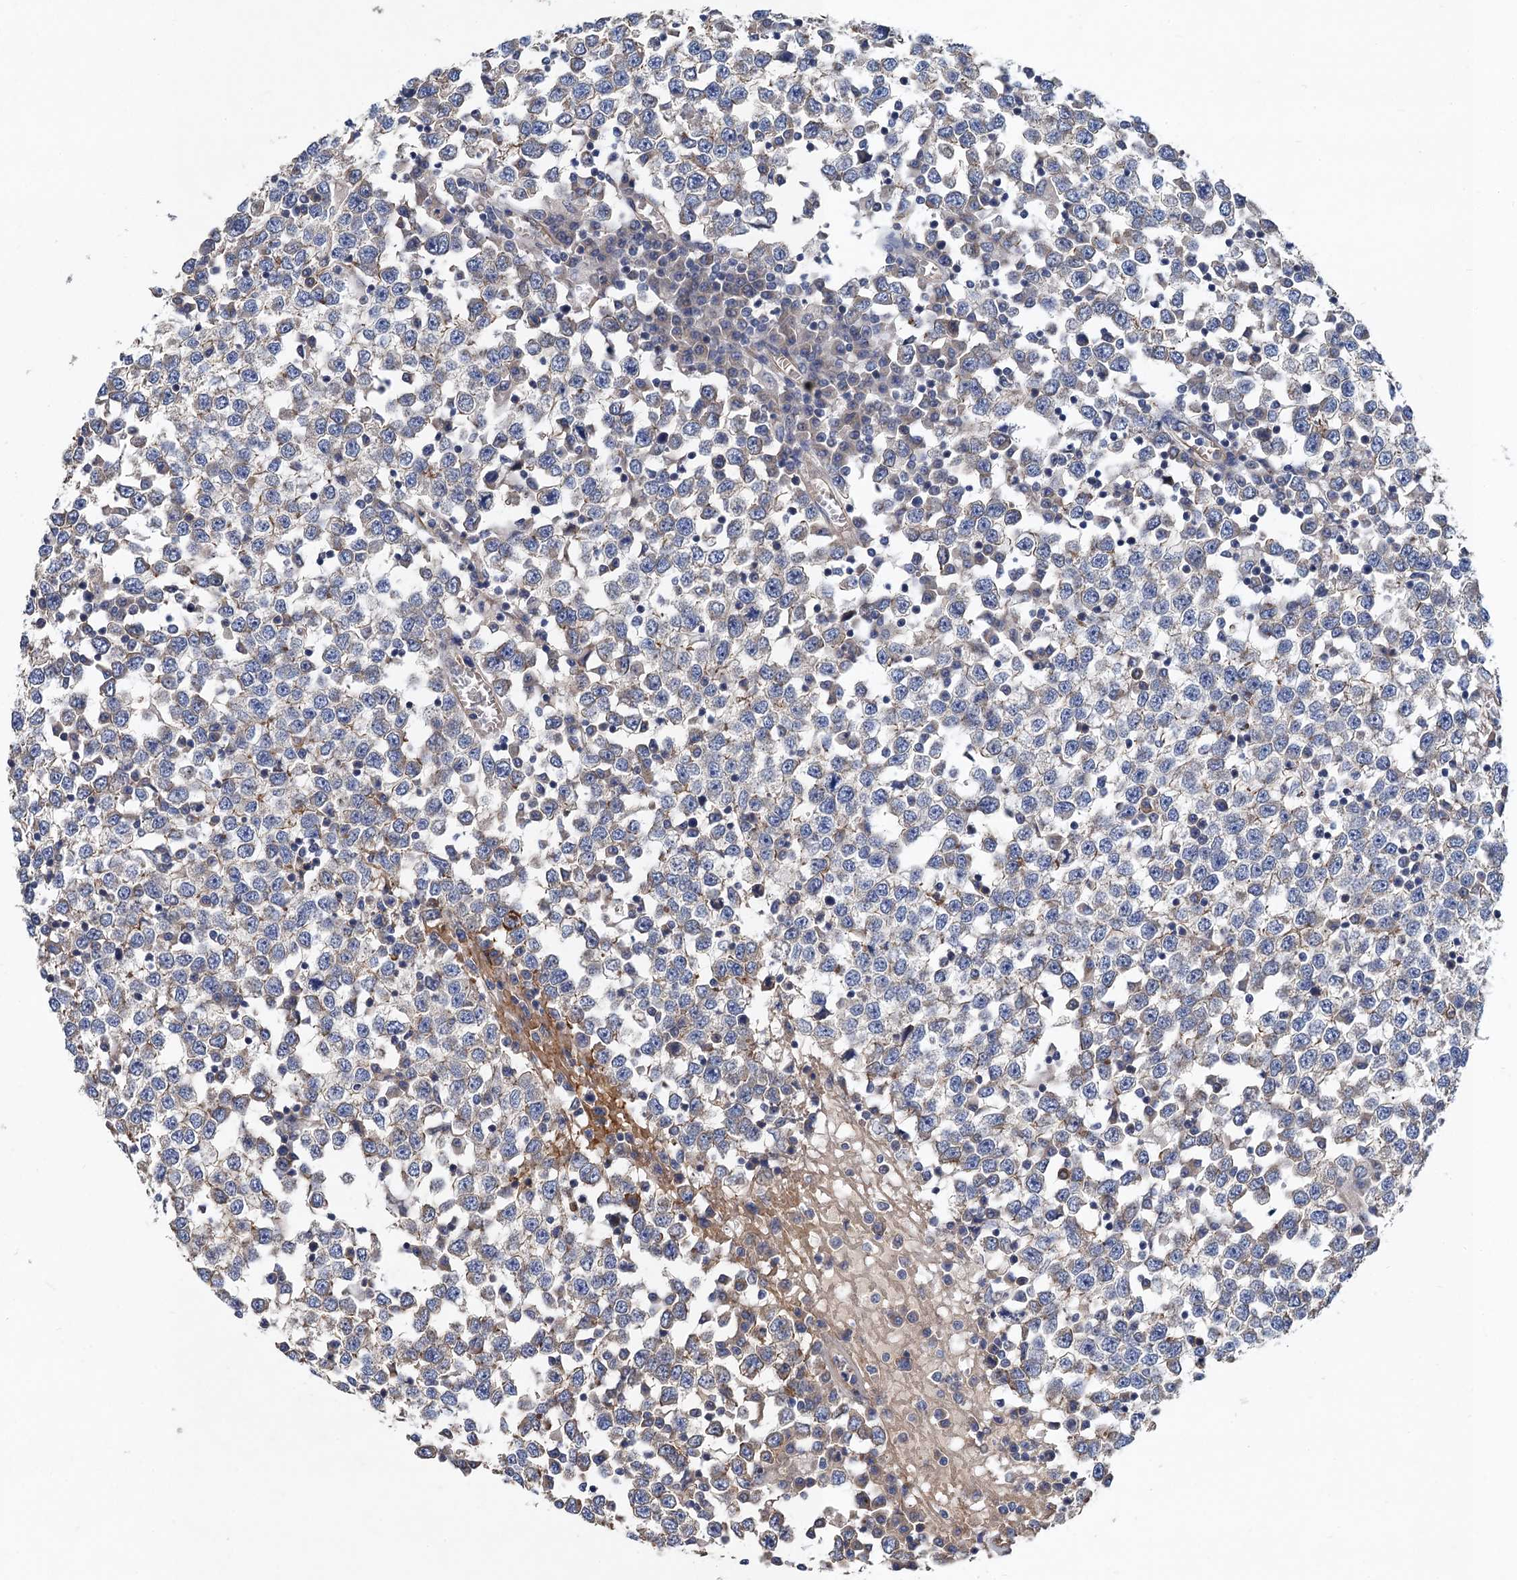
{"staining": {"intensity": "weak", "quantity": "25%-75%", "location": "cytoplasmic/membranous"}, "tissue": "testis cancer", "cell_type": "Tumor cells", "image_type": "cancer", "snomed": [{"axis": "morphology", "description": "Seminoma, NOS"}, {"axis": "topography", "description": "Testis"}], "caption": "Protein expression analysis of human seminoma (testis) reveals weak cytoplasmic/membranous expression in approximately 25%-75% of tumor cells.", "gene": "PJA2", "patient": {"sex": "male", "age": 65}}